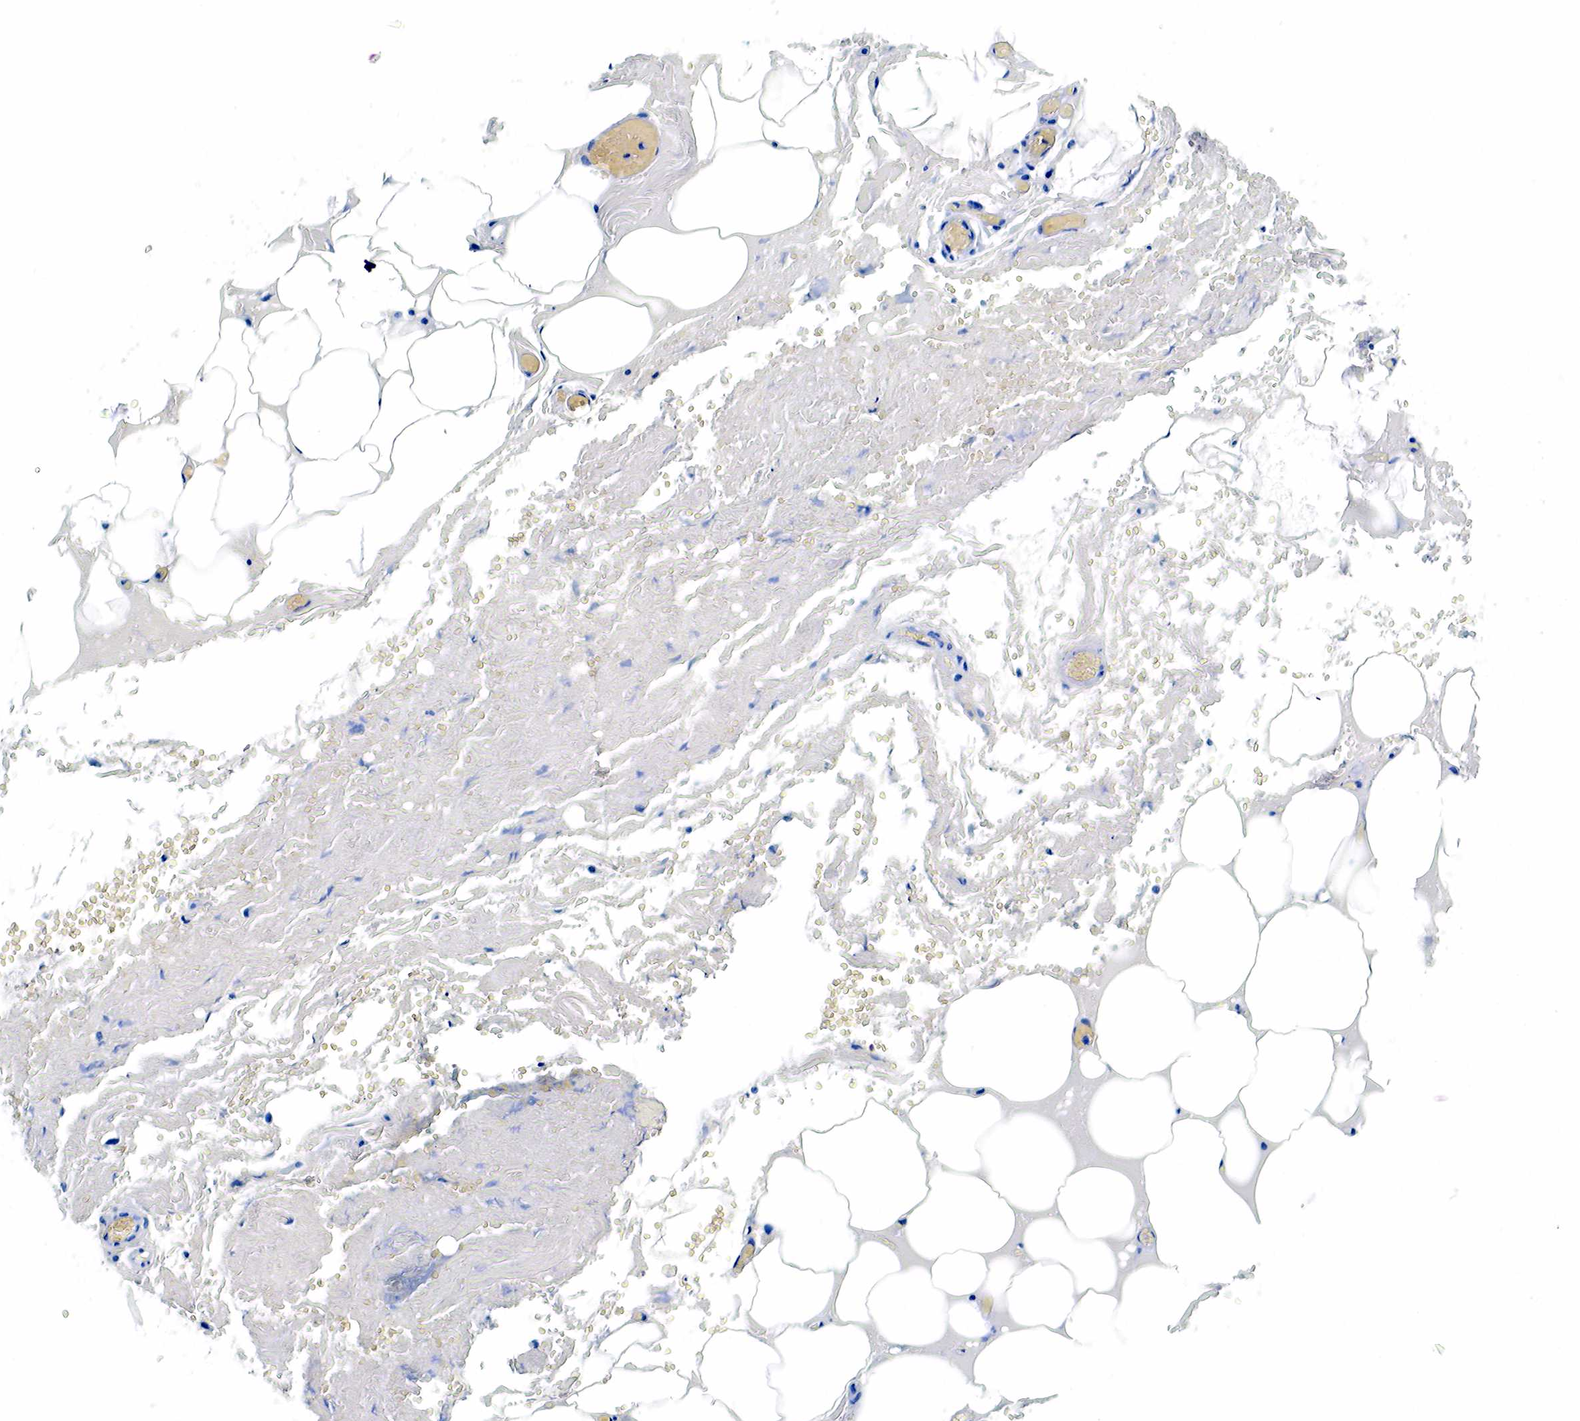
{"staining": {"intensity": "negative", "quantity": "none", "location": "none"}, "tissue": "smooth muscle", "cell_type": "Smooth muscle cells", "image_type": "normal", "snomed": [{"axis": "morphology", "description": "Normal tissue, NOS"}, {"axis": "topography", "description": "Uterus"}], "caption": "A photomicrograph of smooth muscle stained for a protein displays no brown staining in smooth muscle cells.", "gene": "GAST", "patient": {"sex": "female", "age": 56}}